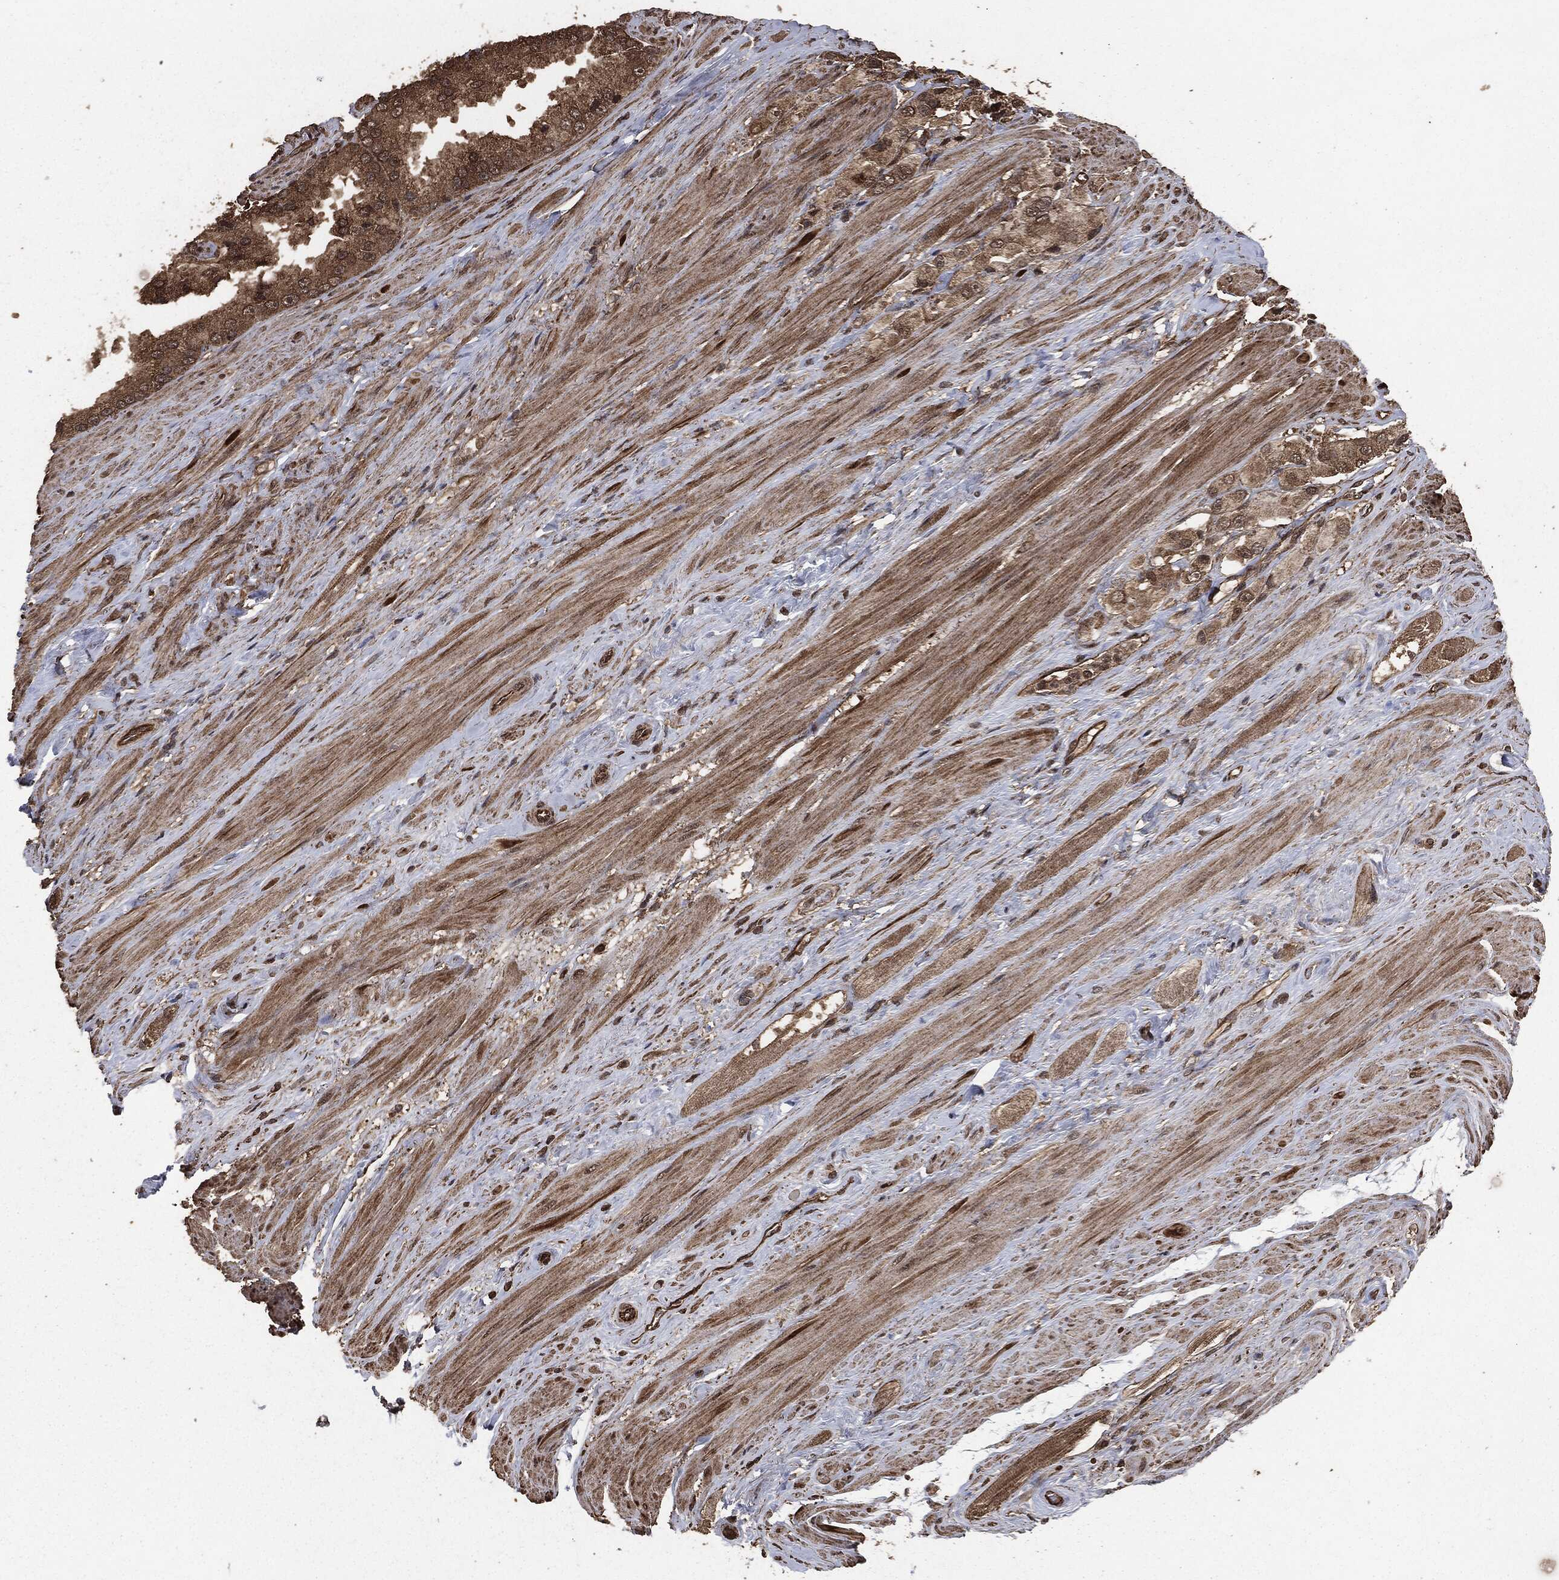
{"staining": {"intensity": "strong", "quantity": "<25%", "location": "cytoplasmic/membranous"}, "tissue": "prostate cancer", "cell_type": "Tumor cells", "image_type": "cancer", "snomed": [{"axis": "morphology", "description": "Adenocarcinoma, NOS"}, {"axis": "topography", "description": "Prostate and seminal vesicle, NOS"}, {"axis": "topography", "description": "Prostate"}], "caption": "Prostate cancer stained for a protein (brown) shows strong cytoplasmic/membranous positive expression in approximately <25% of tumor cells.", "gene": "EGFR", "patient": {"sex": "male", "age": 64}}